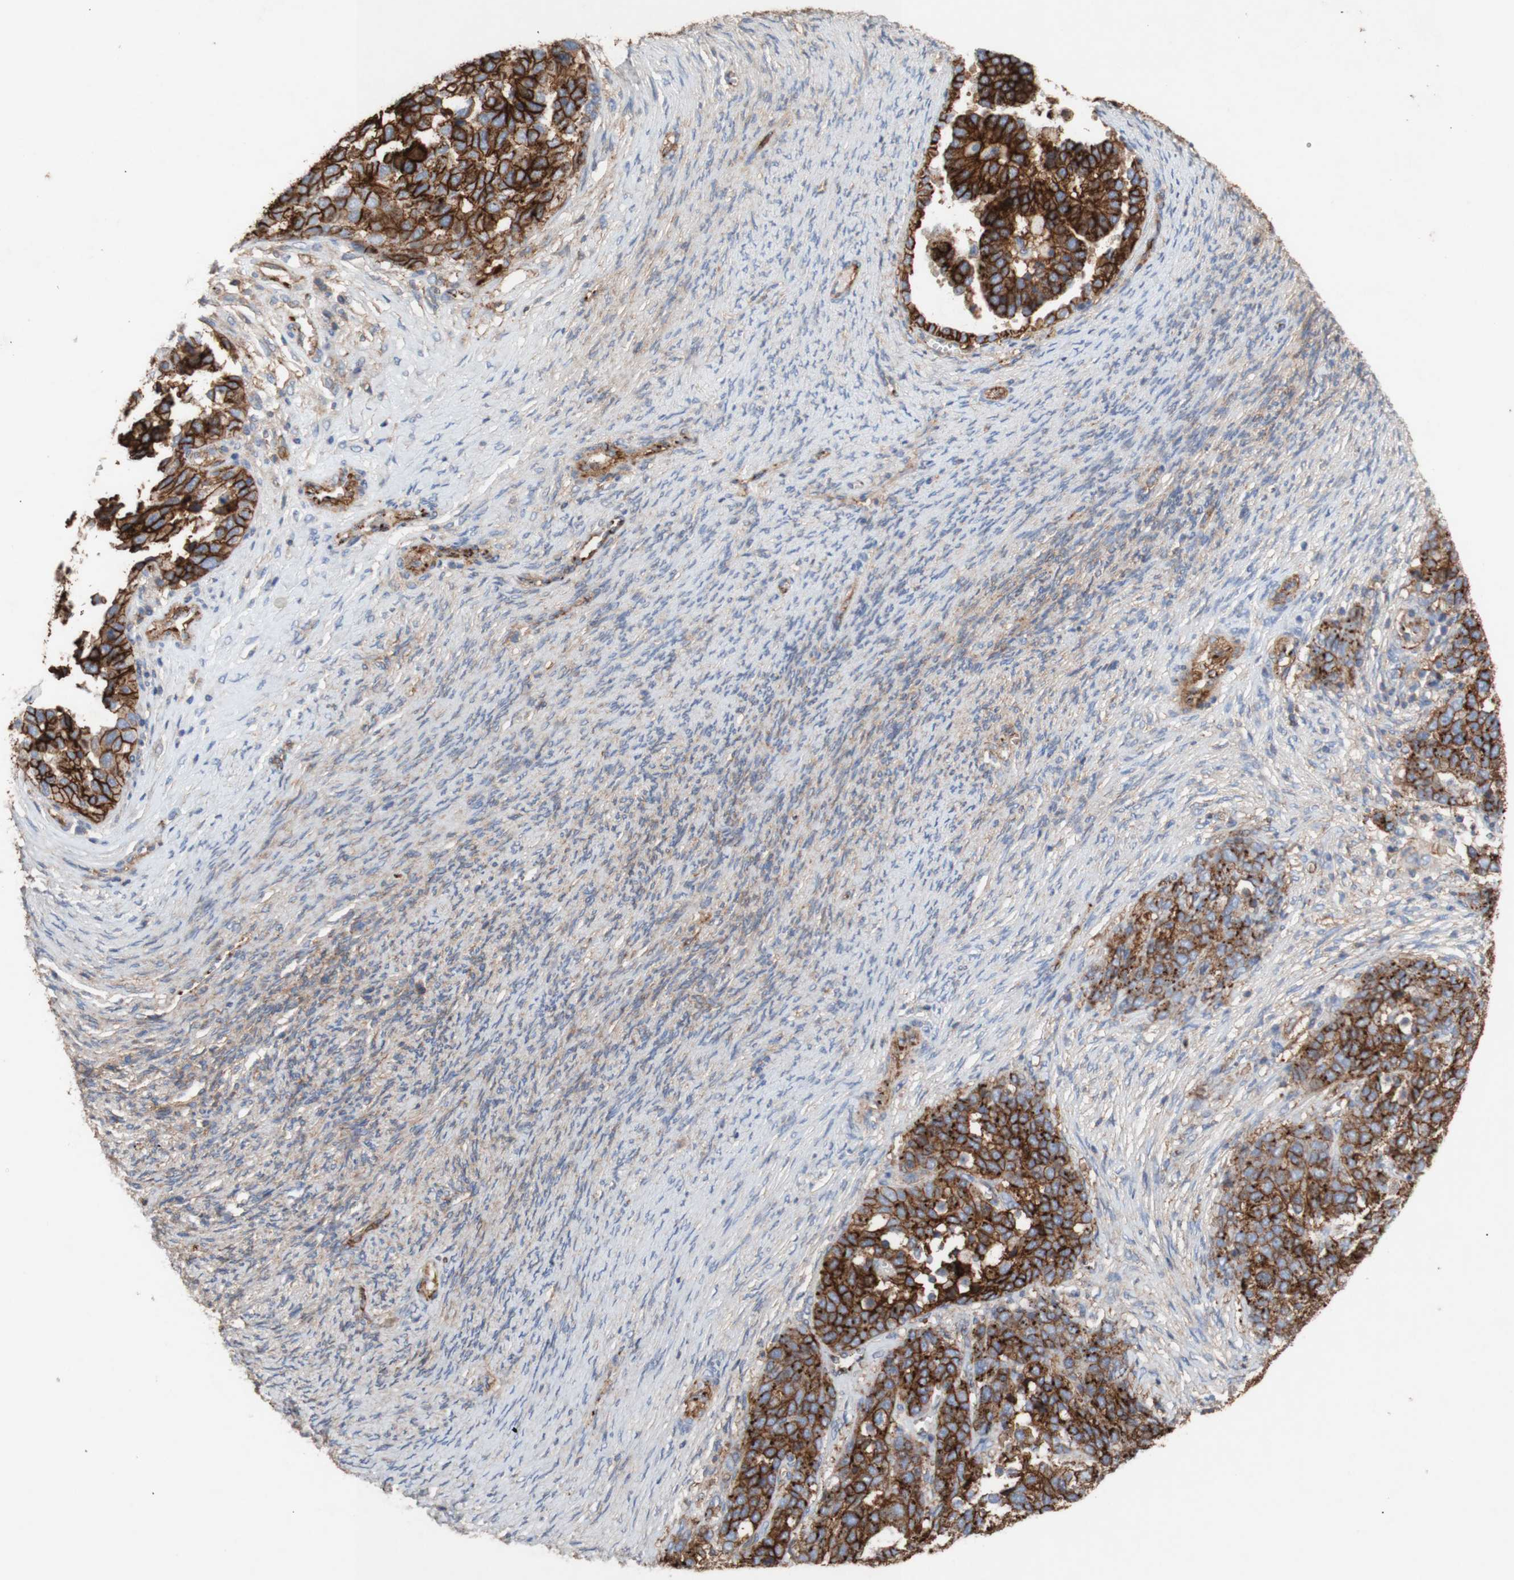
{"staining": {"intensity": "strong", "quantity": ">75%", "location": "cytoplasmic/membranous"}, "tissue": "ovarian cancer", "cell_type": "Tumor cells", "image_type": "cancer", "snomed": [{"axis": "morphology", "description": "Cystadenocarcinoma, serous, NOS"}, {"axis": "topography", "description": "Ovary"}], "caption": "High-magnification brightfield microscopy of serous cystadenocarcinoma (ovarian) stained with DAB (3,3'-diaminobenzidine) (brown) and counterstained with hematoxylin (blue). tumor cells exhibit strong cytoplasmic/membranous staining is seen in about>75% of cells.", "gene": "ATP2A3", "patient": {"sex": "female", "age": 44}}